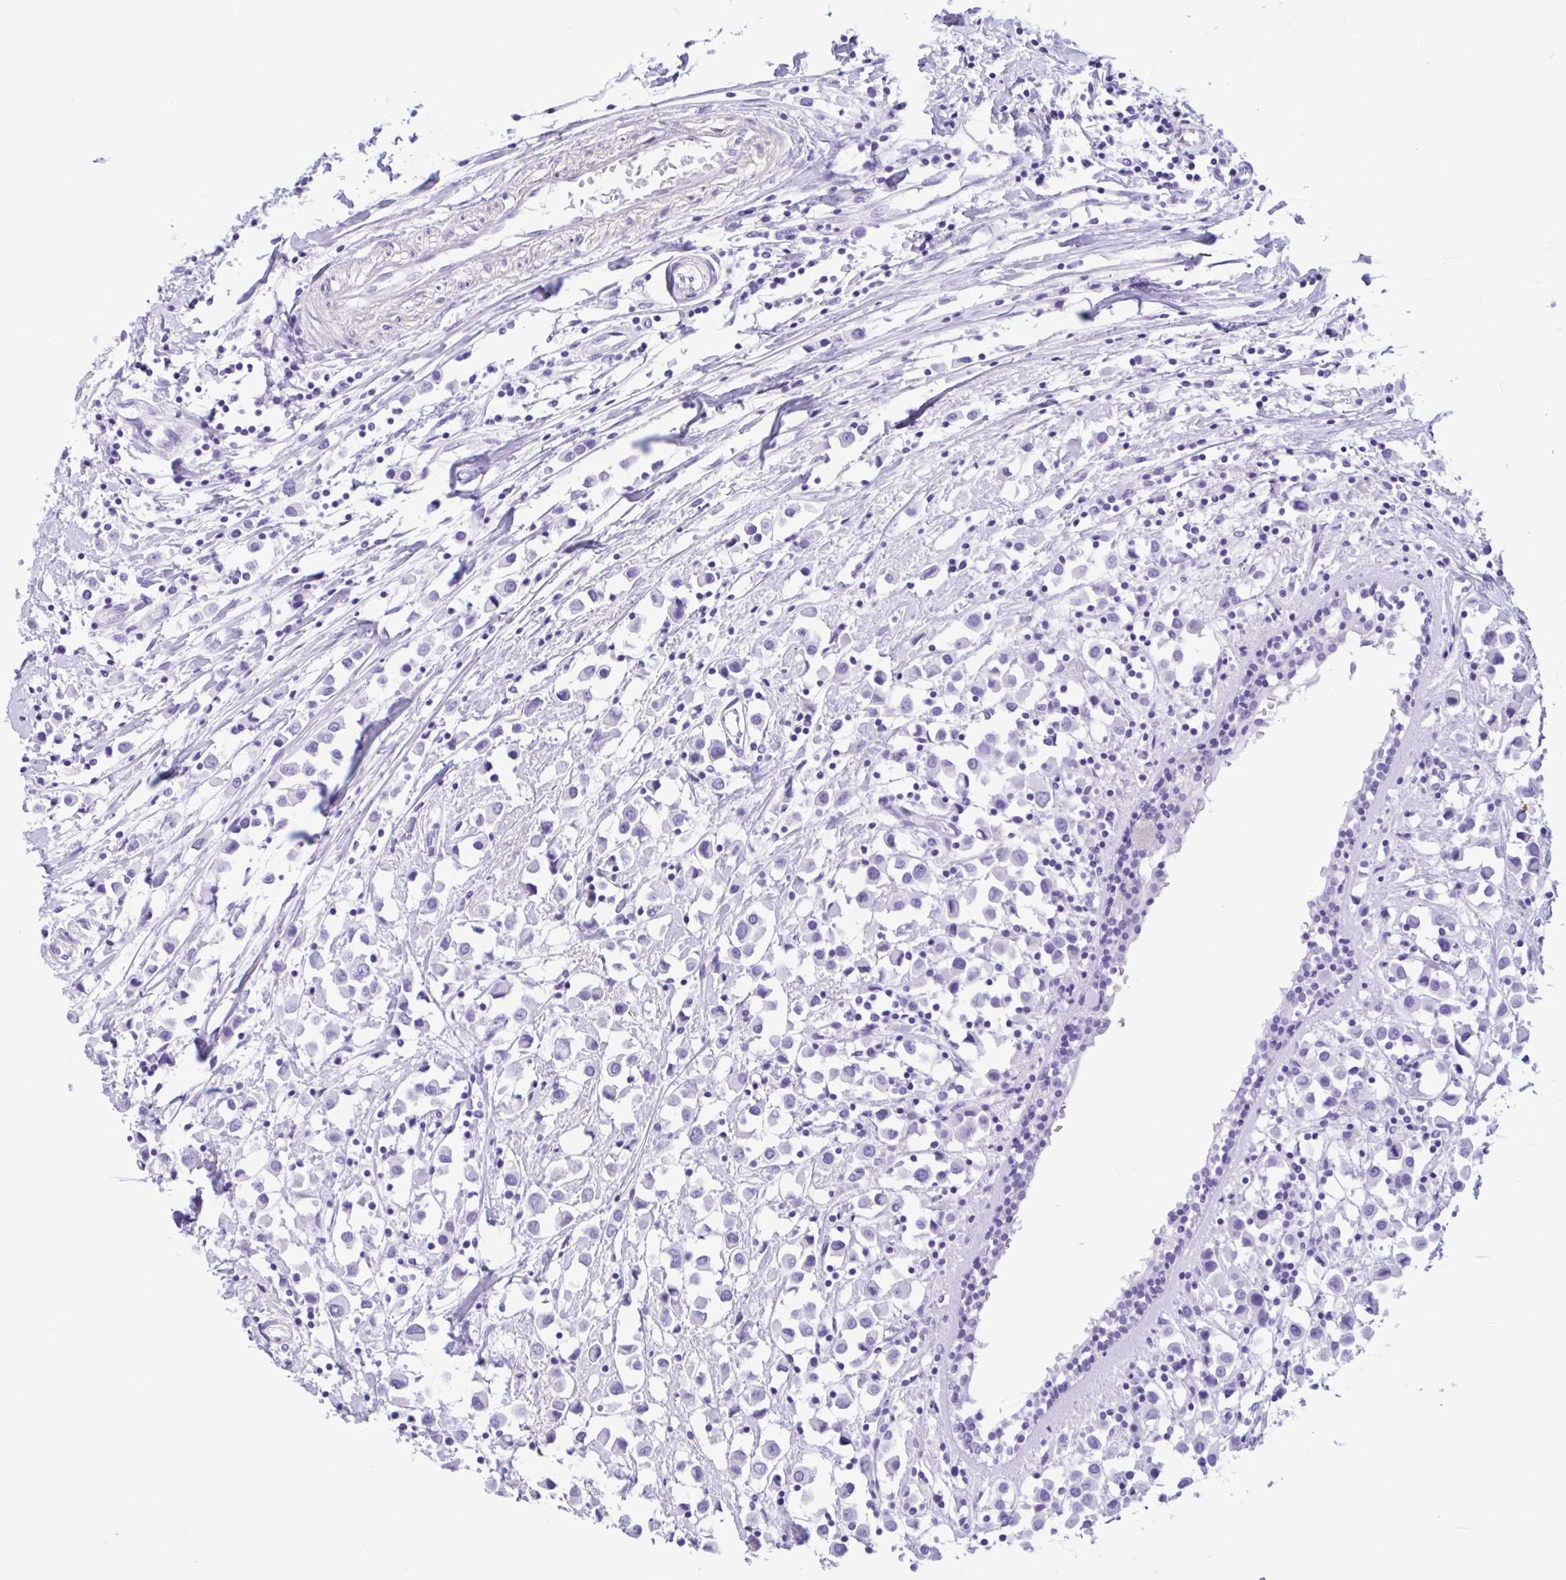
{"staining": {"intensity": "negative", "quantity": "none", "location": "none"}, "tissue": "breast cancer", "cell_type": "Tumor cells", "image_type": "cancer", "snomed": [{"axis": "morphology", "description": "Duct carcinoma"}, {"axis": "topography", "description": "Breast"}], "caption": "Tumor cells show no significant staining in breast invasive ductal carcinoma.", "gene": "IAPP", "patient": {"sex": "female", "age": 61}}